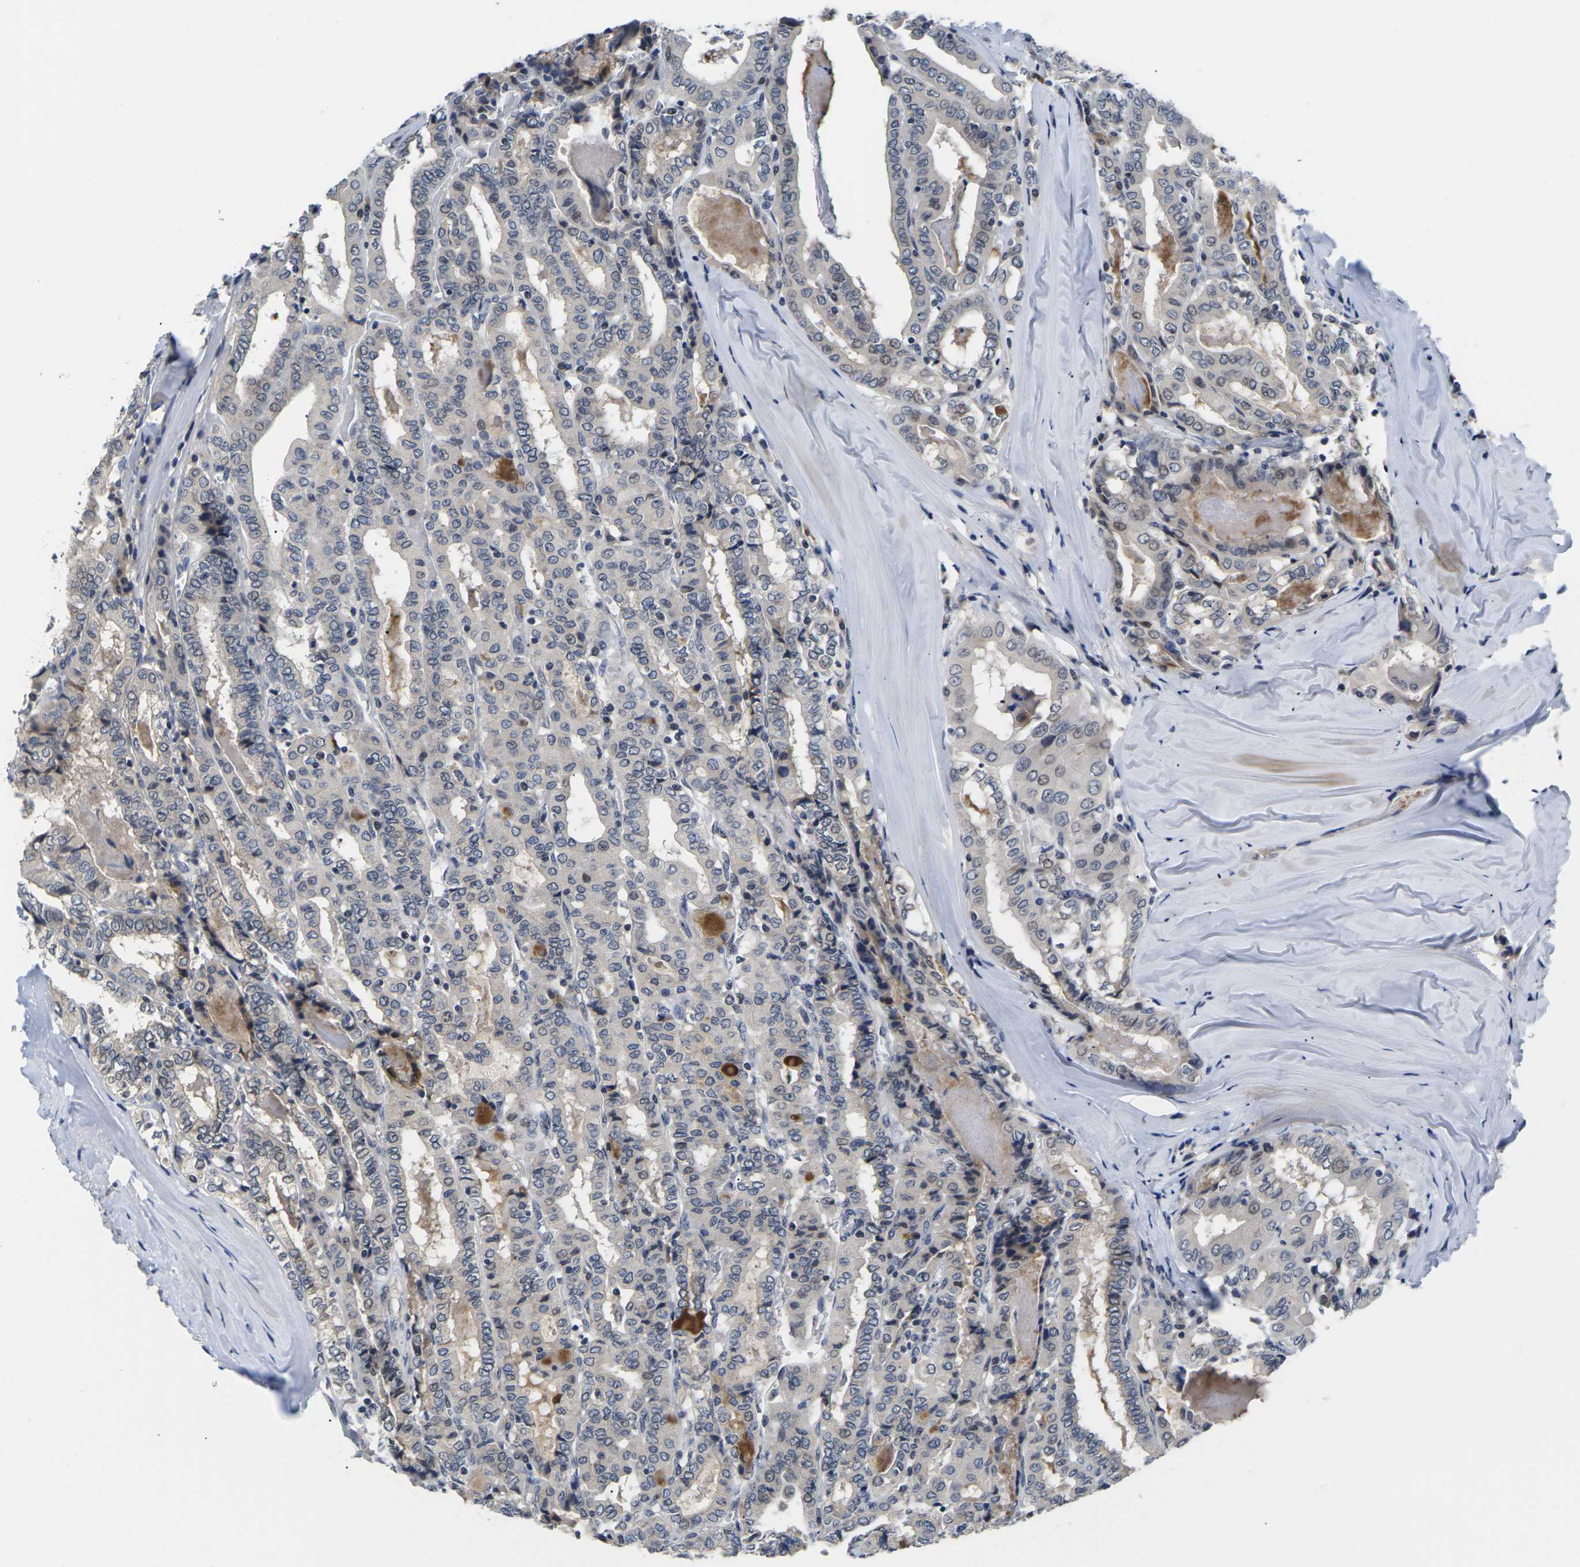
{"staining": {"intensity": "weak", "quantity": "<25%", "location": "nuclear"}, "tissue": "thyroid cancer", "cell_type": "Tumor cells", "image_type": "cancer", "snomed": [{"axis": "morphology", "description": "Papillary adenocarcinoma, NOS"}, {"axis": "topography", "description": "Thyroid gland"}], "caption": "Human thyroid cancer (papillary adenocarcinoma) stained for a protein using IHC shows no expression in tumor cells.", "gene": "ST6GAL2", "patient": {"sex": "female", "age": 42}}